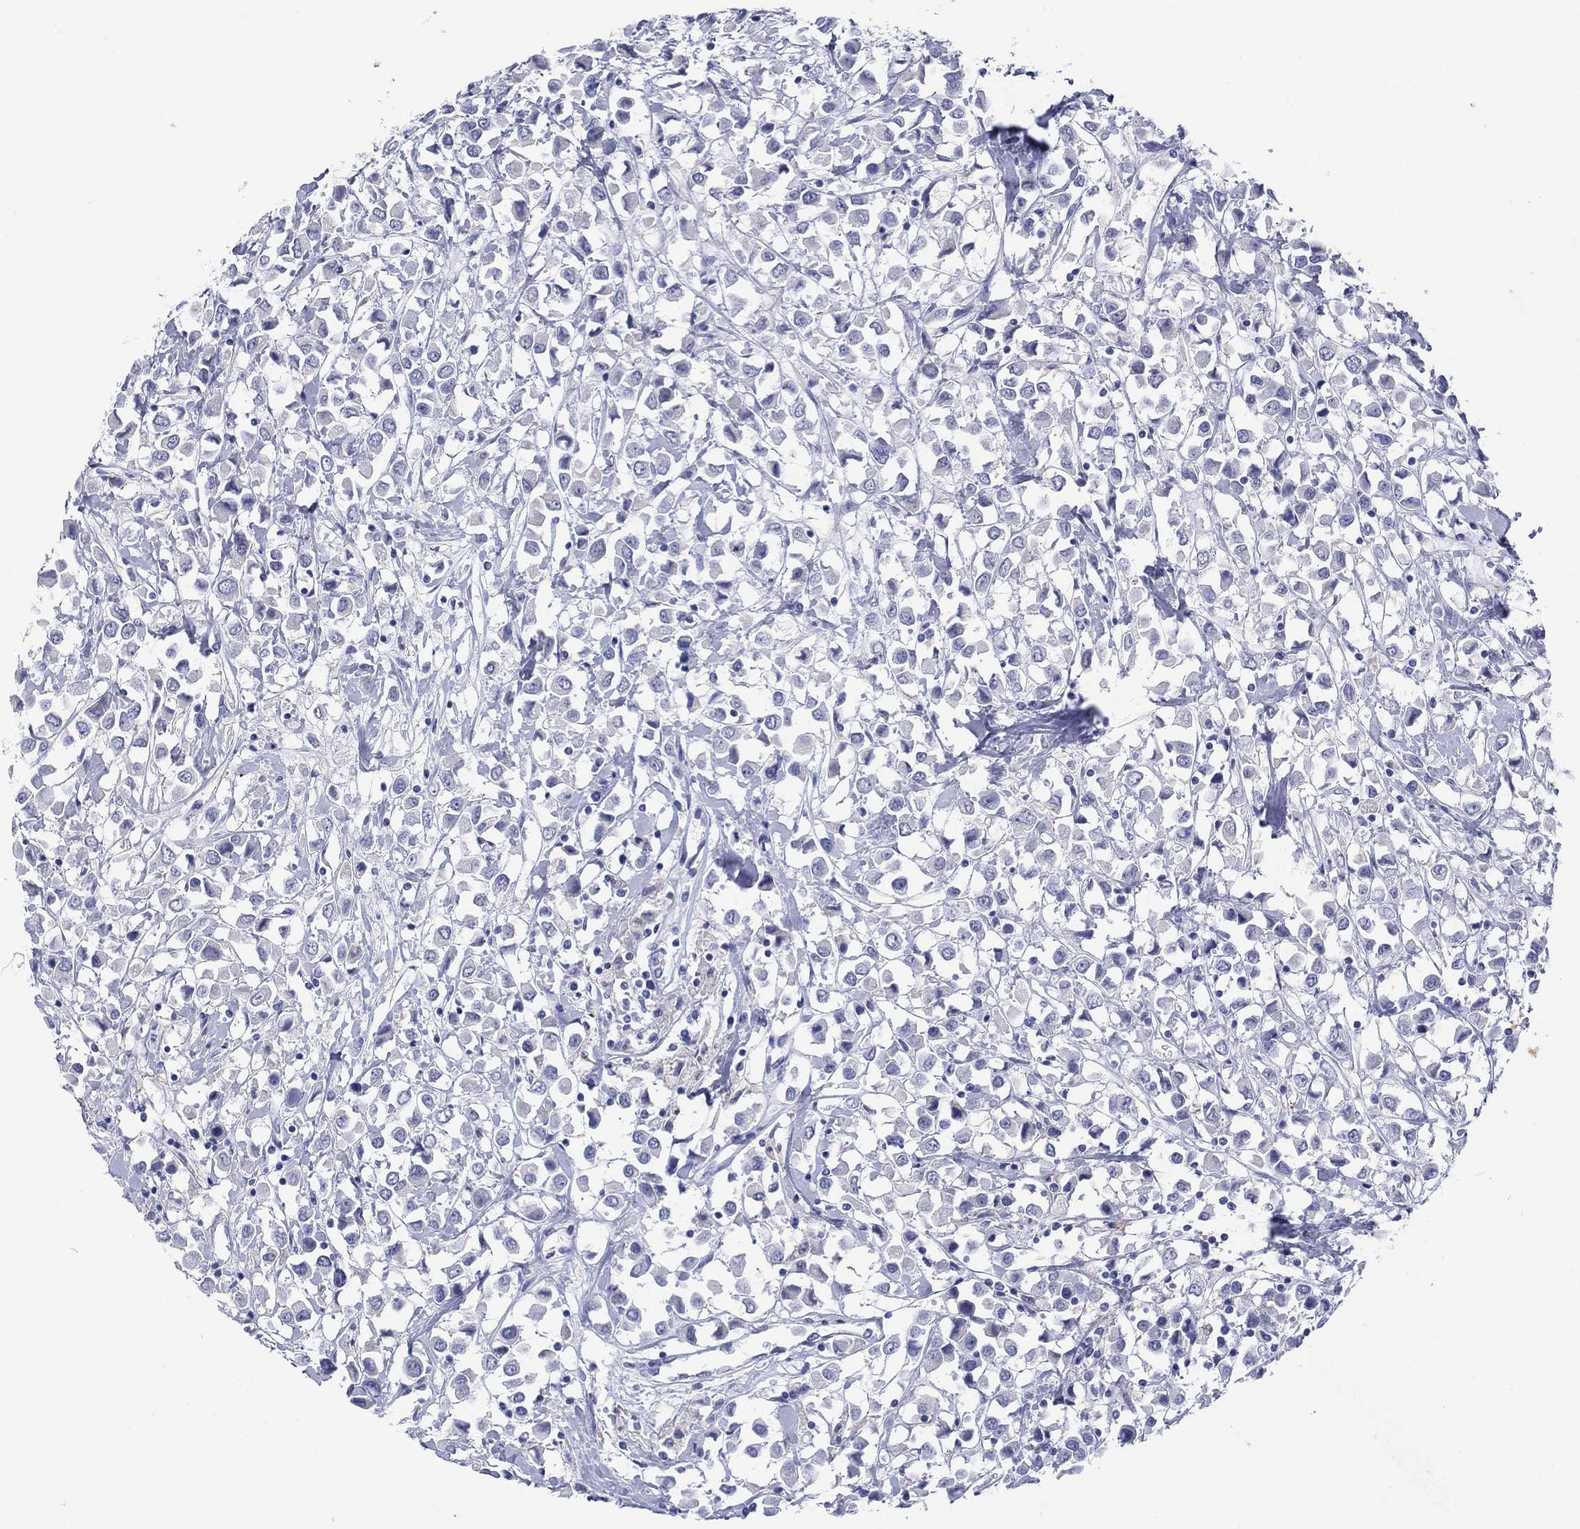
{"staining": {"intensity": "negative", "quantity": "none", "location": "none"}, "tissue": "breast cancer", "cell_type": "Tumor cells", "image_type": "cancer", "snomed": [{"axis": "morphology", "description": "Duct carcinoma"}, {"axis": "topography", "description": "Breast"}], "caption": "DAB immunohistochemical staining of breast cancer (invasive ductal carcinoma) shows no significant positivity in tumor cells.", "gene": "DSG1", "patient": {"sex": "female", "age": 61}}